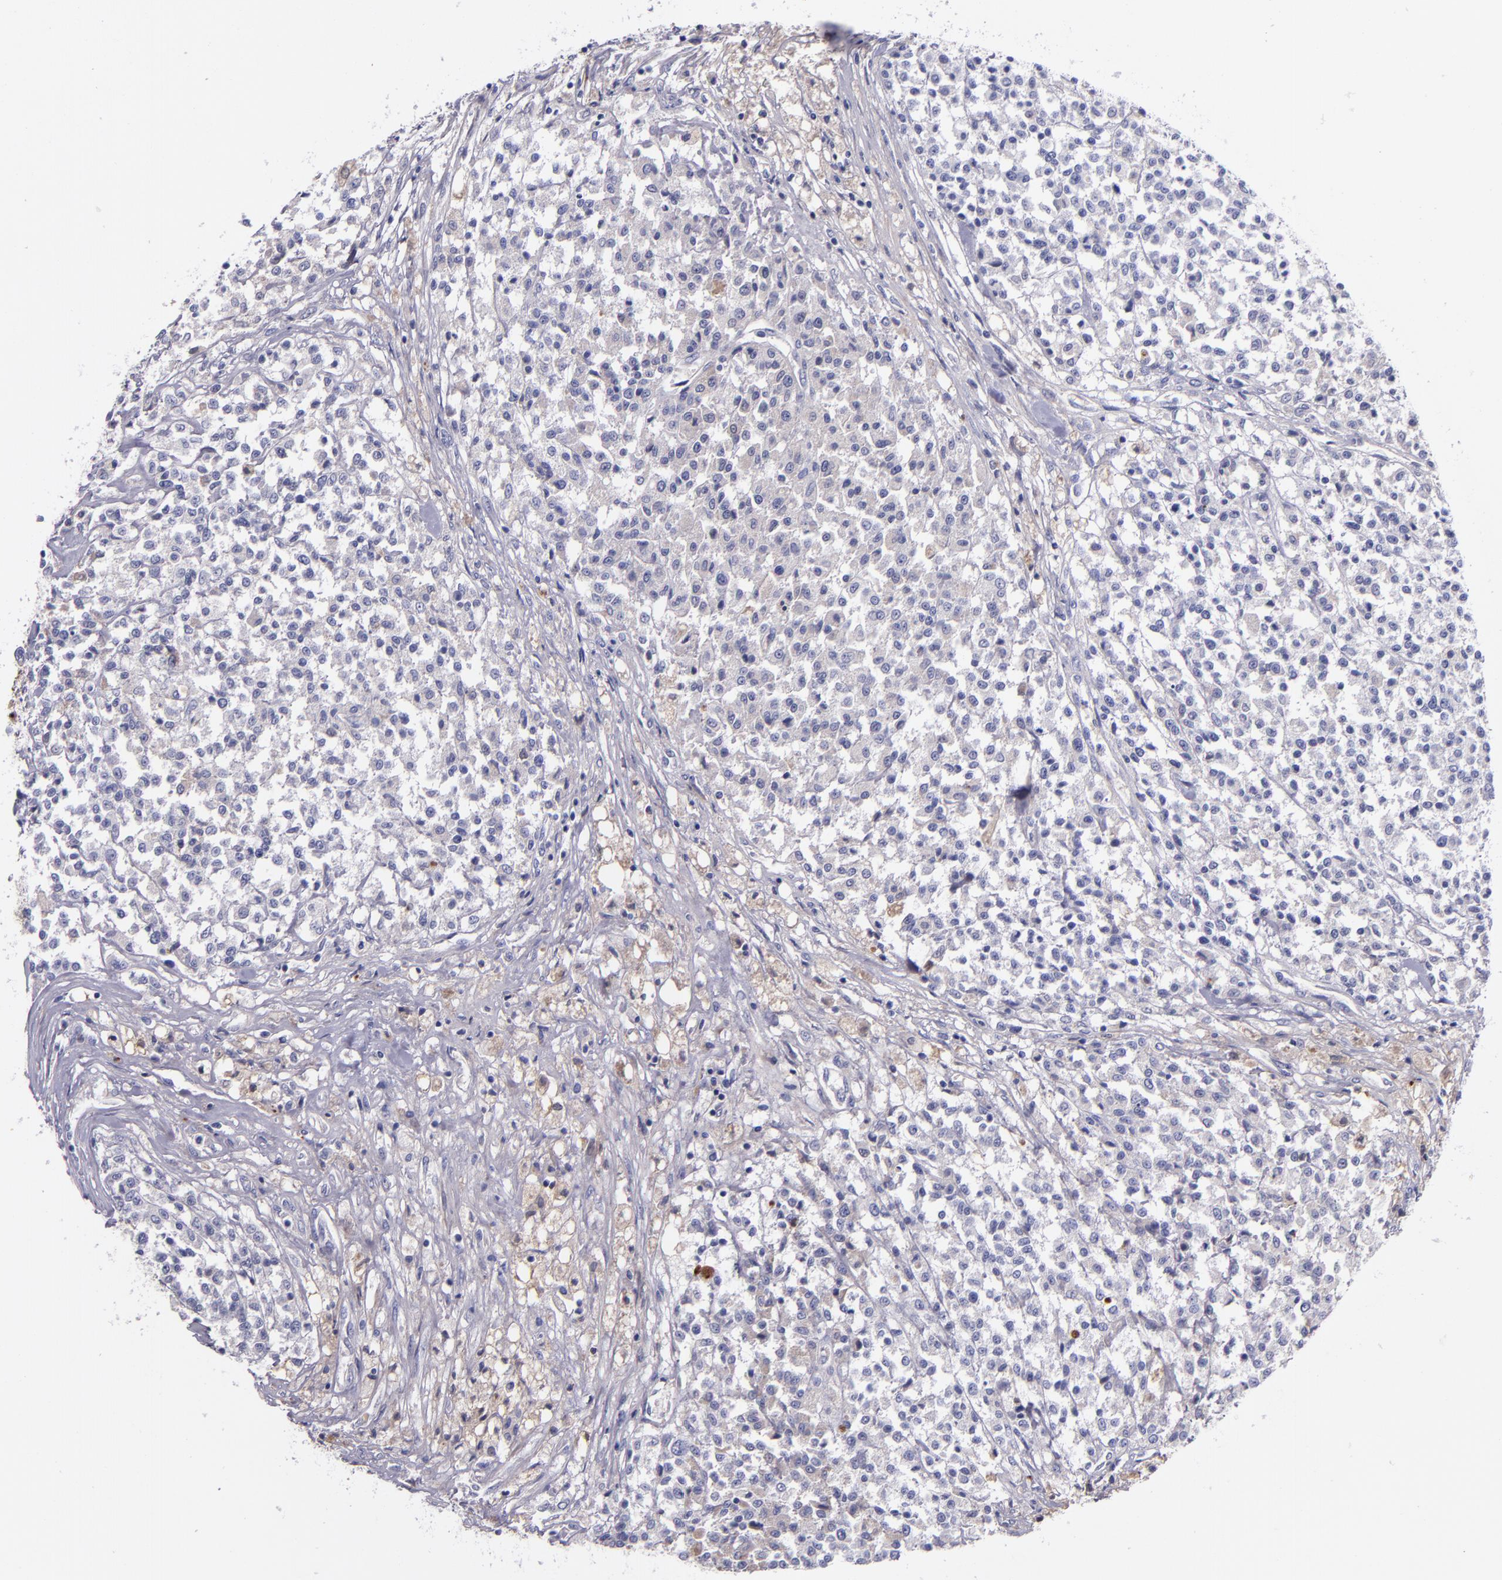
{"staining": {"intensity": "weak", "quantity": "<25%", "location": "cytoplasmic/membranous"}, "tissue": "testis cancer", "cell_type": "Tumor cells", "image_type": "cancer", "snomed": [{"axis": "morphology", "description": "Seminoma, NOS"}, {"axis": "topography", "description": "Testis"}], "caption": "An IHC histopathology image of testis cancer (seminoma) is shown. There is no staining in tumor cells of testis cancer (seminoma).", "gene": "KNG1", "patient": {"sex": "male", "age": 59}}